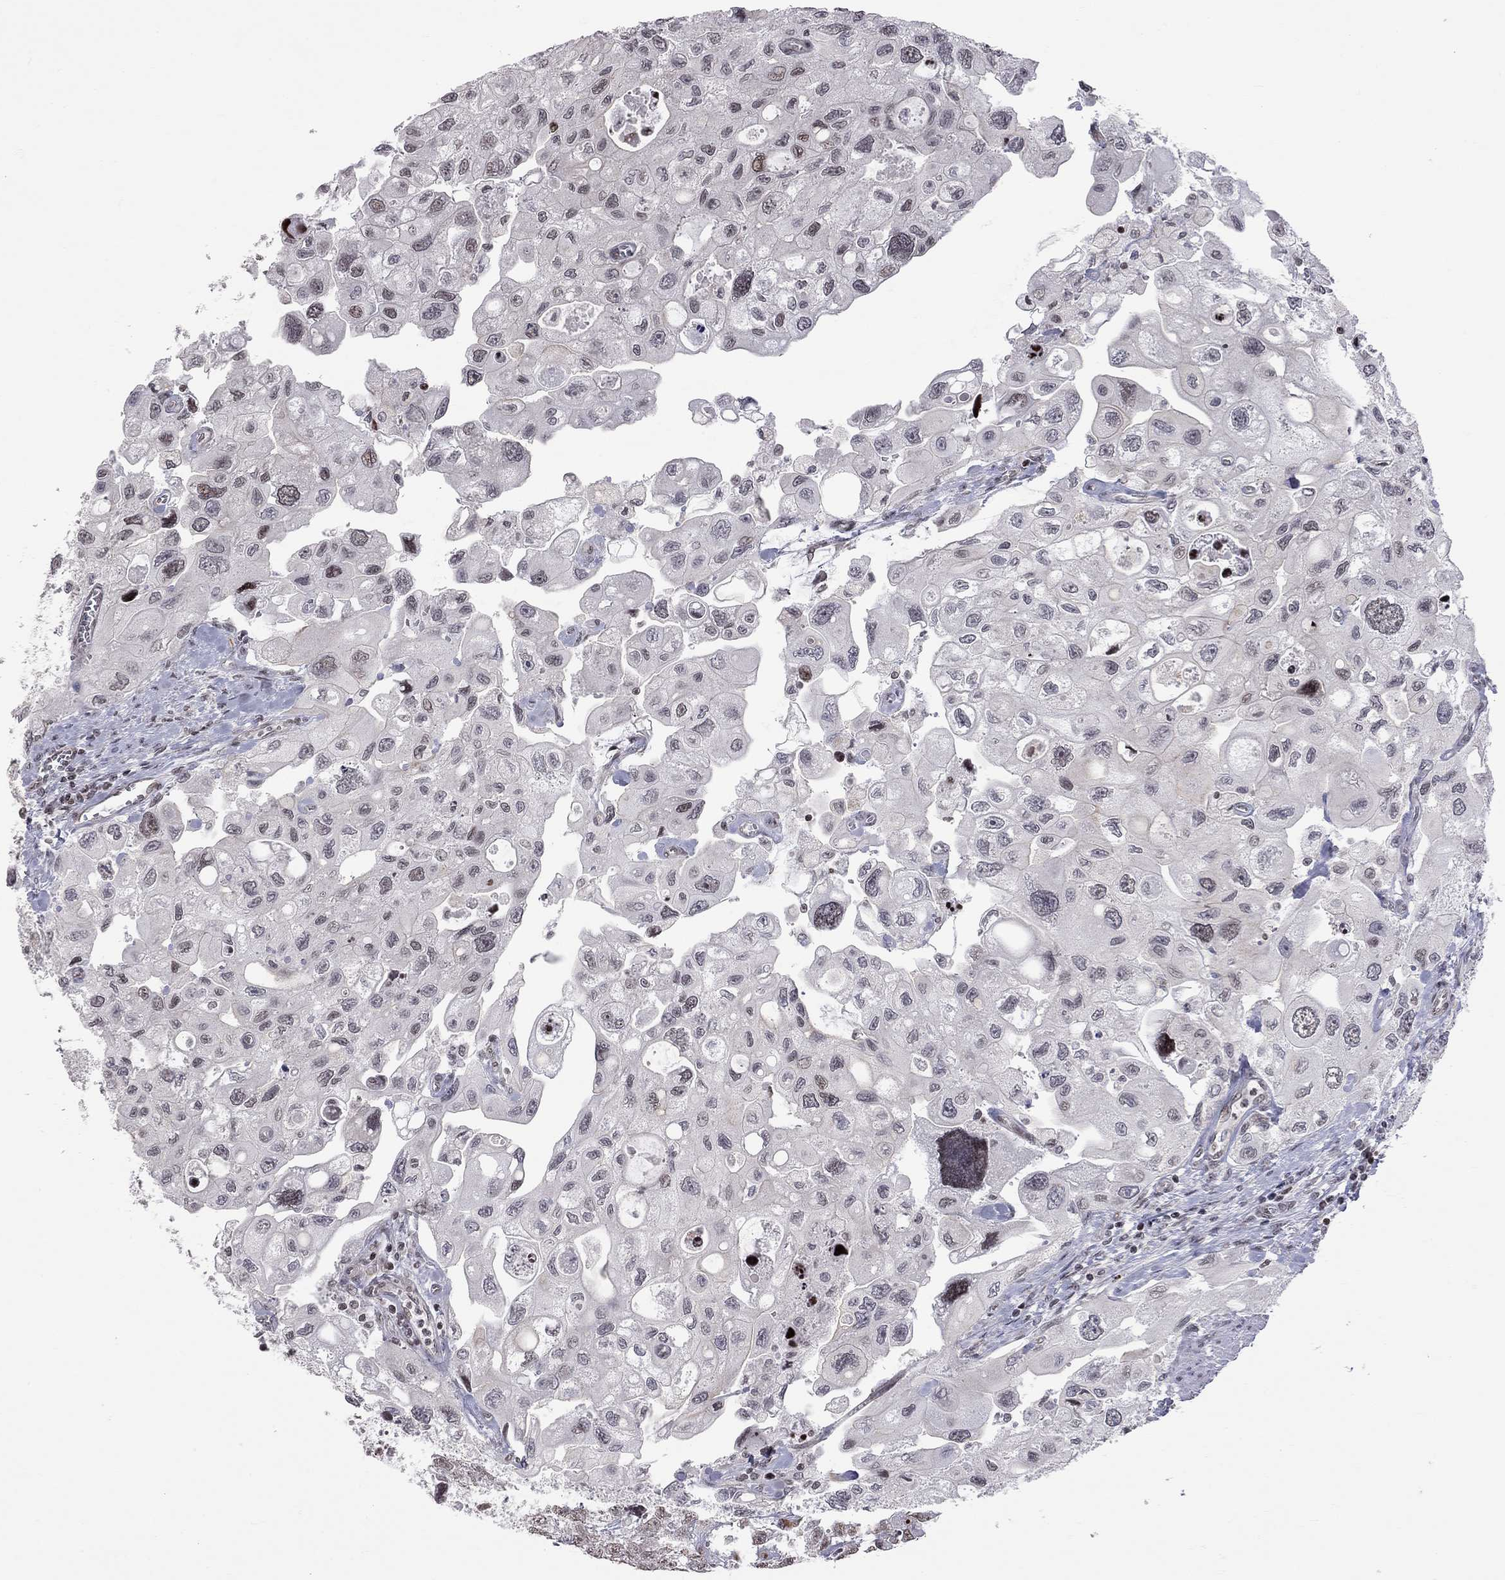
{"staining": {"intensity": "negative", "quantity": "none", "location": "none"}, "tissue": "urothelial cancer", "cell_type": "Tumor cells", "image_type": "cancer", "snomed": [{"axis": "morphology", "description": "Urothelial carcinoma, High grade"}, {"axis": "topography", "description": "Urinary bladder"}], "caption": "A high-resolution histopathology image shows immunohistochemistry staining of high-grade urothelial carcinoma, which reveals no significant positivity in tumor cells.", "gene": "MTNR1B", "patient": {"sex": "male", "age": 59}}